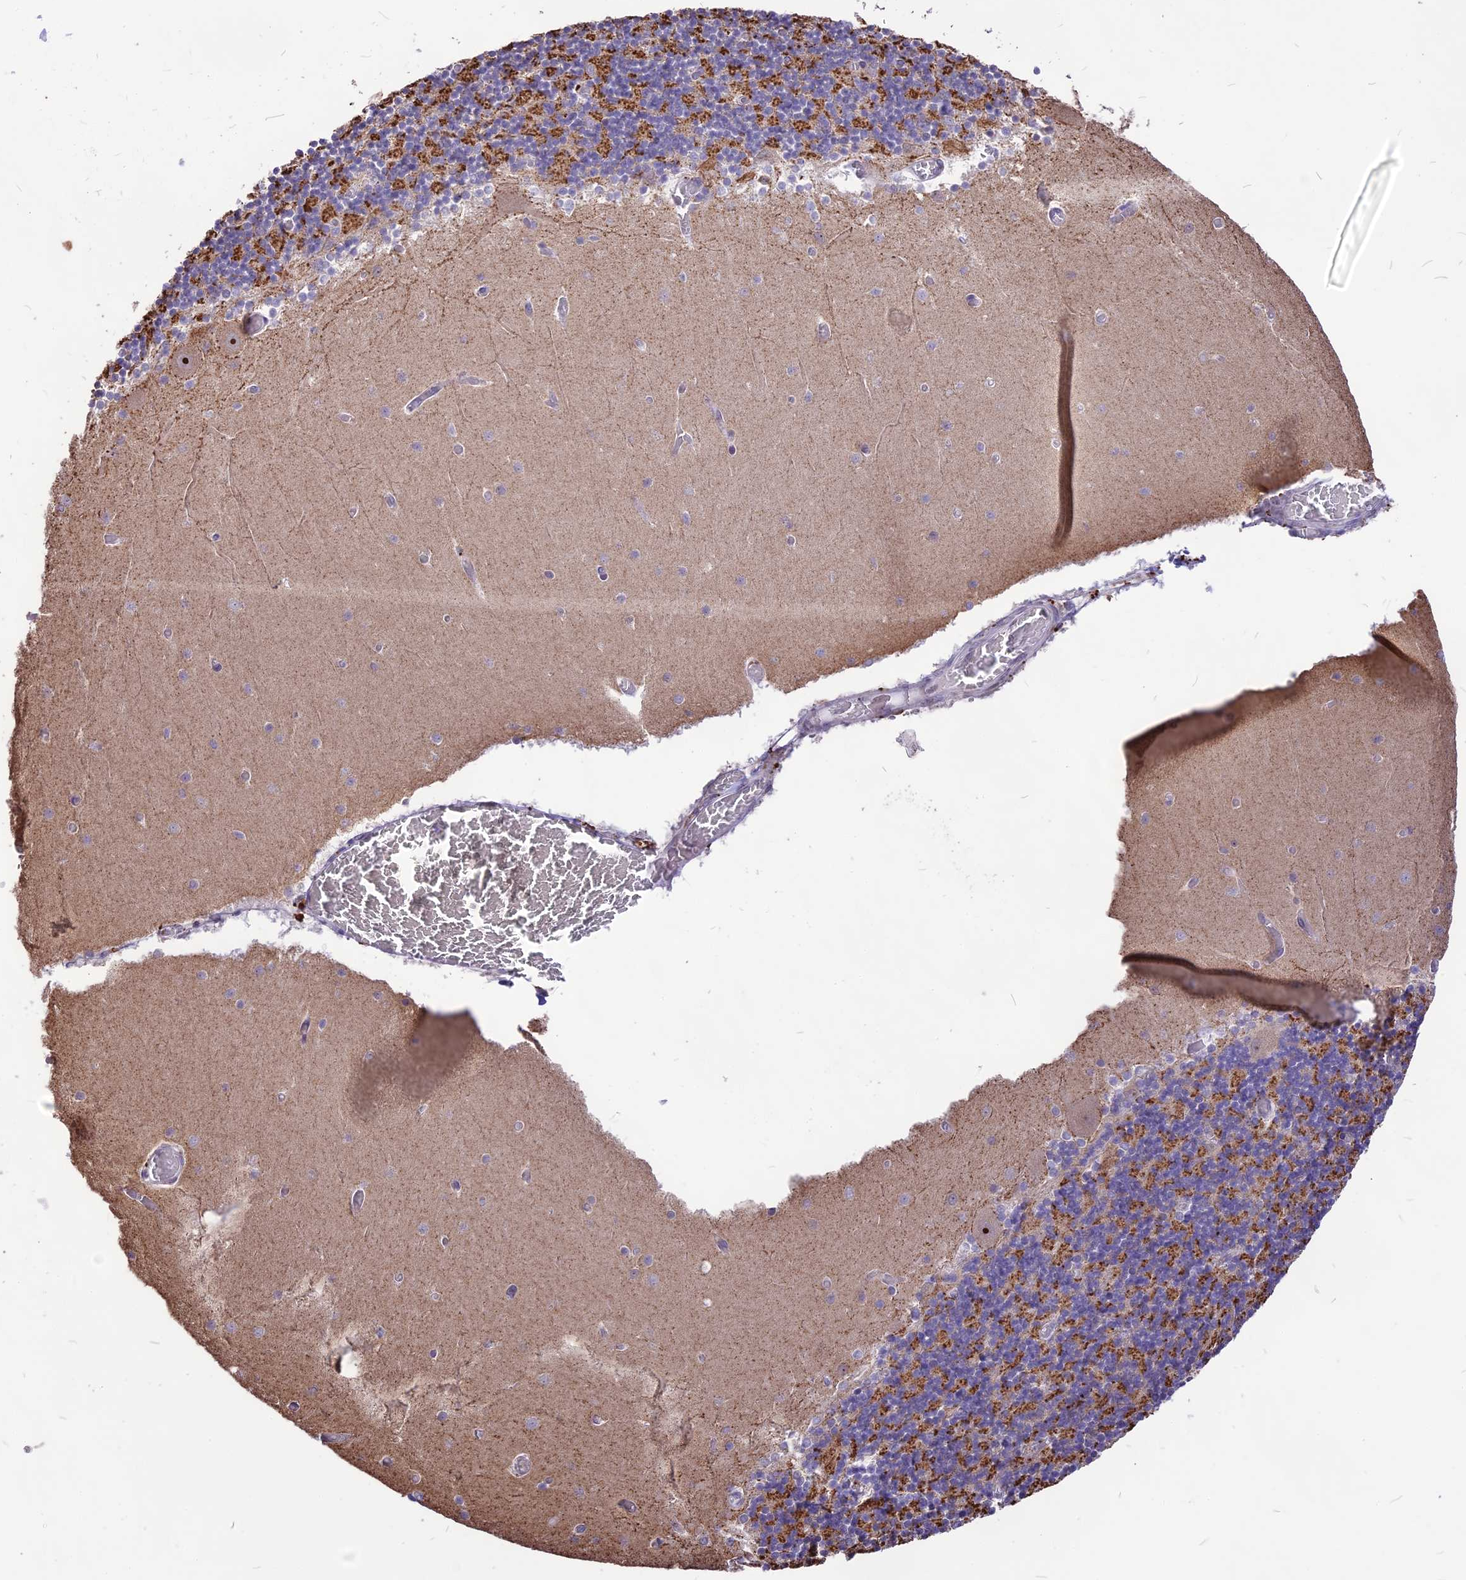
{"staining": {"intensity": "moderate", "quantity": "25%-75%", "location": "cytoplasmic/membranous"}, "tissue": "cerebellum", "cell_type": "Cells in granular layer", "image_type": "normal", "snomed": [{"axis": "morphology", "description": "Normal tissue, NOS"}, {"axis": "topography", "description": "Cerebellum"}], "caption": "A medium amount of moderate cytoplasmic/membranous staining is identified in approximately 25%-75% of cells in granular layer in unremarkable cerebellum. Nuclei are stained in blue.", "gene": "CMSS1", "patient": {"sex": "female", "age": 28}}